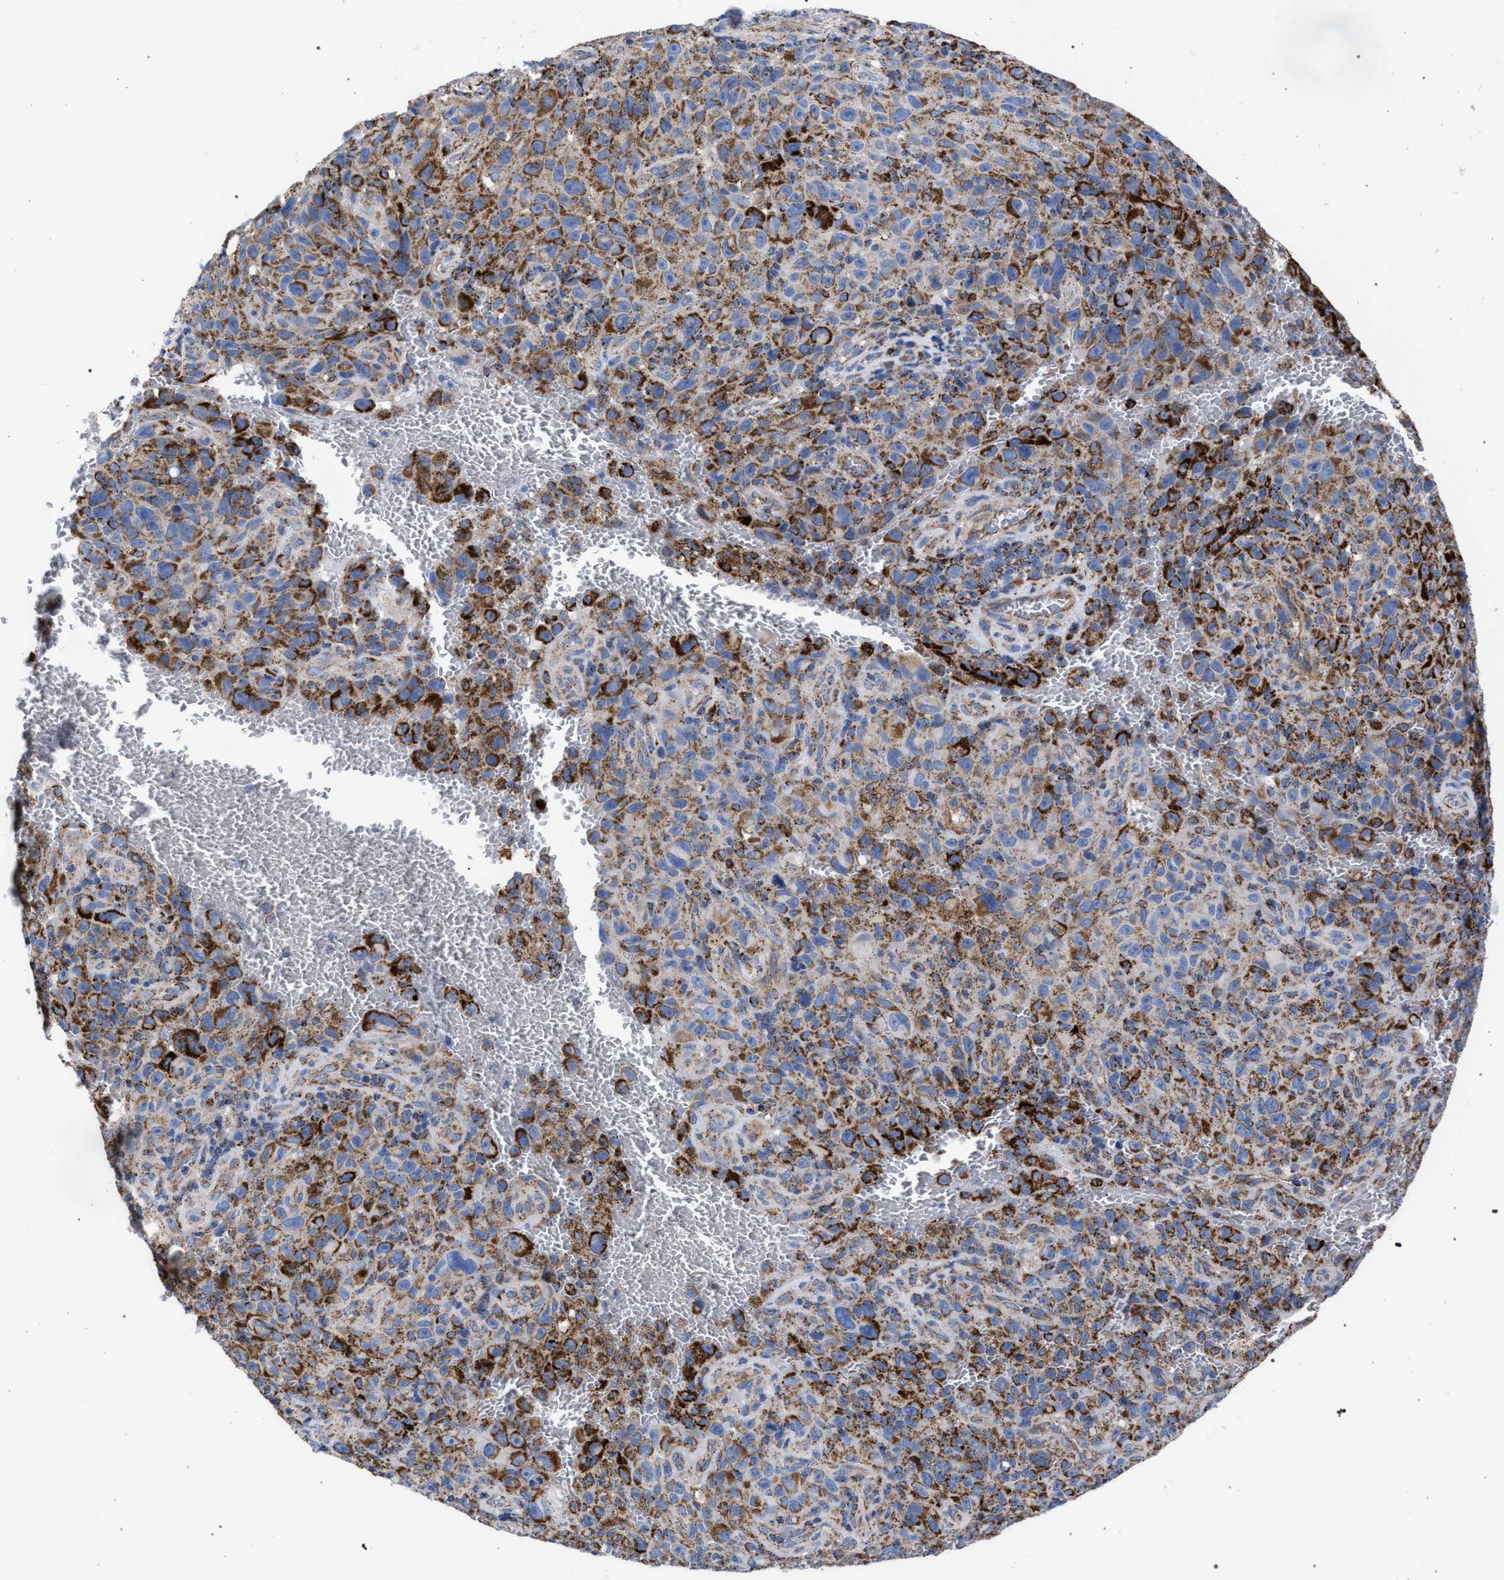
{"staining": {"intensity": "moderate", "quantity": ">75%", "location": "cytoplasmic/membranous"}, "tissue": "melanoma", "cell_type": "Tumor cells", "image_type": "cancer", "snomed": [{"axis": "morphology", "description": "Malignant melanoma, NOS"}, {"axis": "topography", "description": "Skin"}], "caption": "This is an image of immunohistochemistry (IHC) staining of malignant melanoma, which shows moderate positivity in the cytoplasmic/membranous of tumor cells.", "gene": "ACADS", "patient": {"sex": "female", "age": 82}}